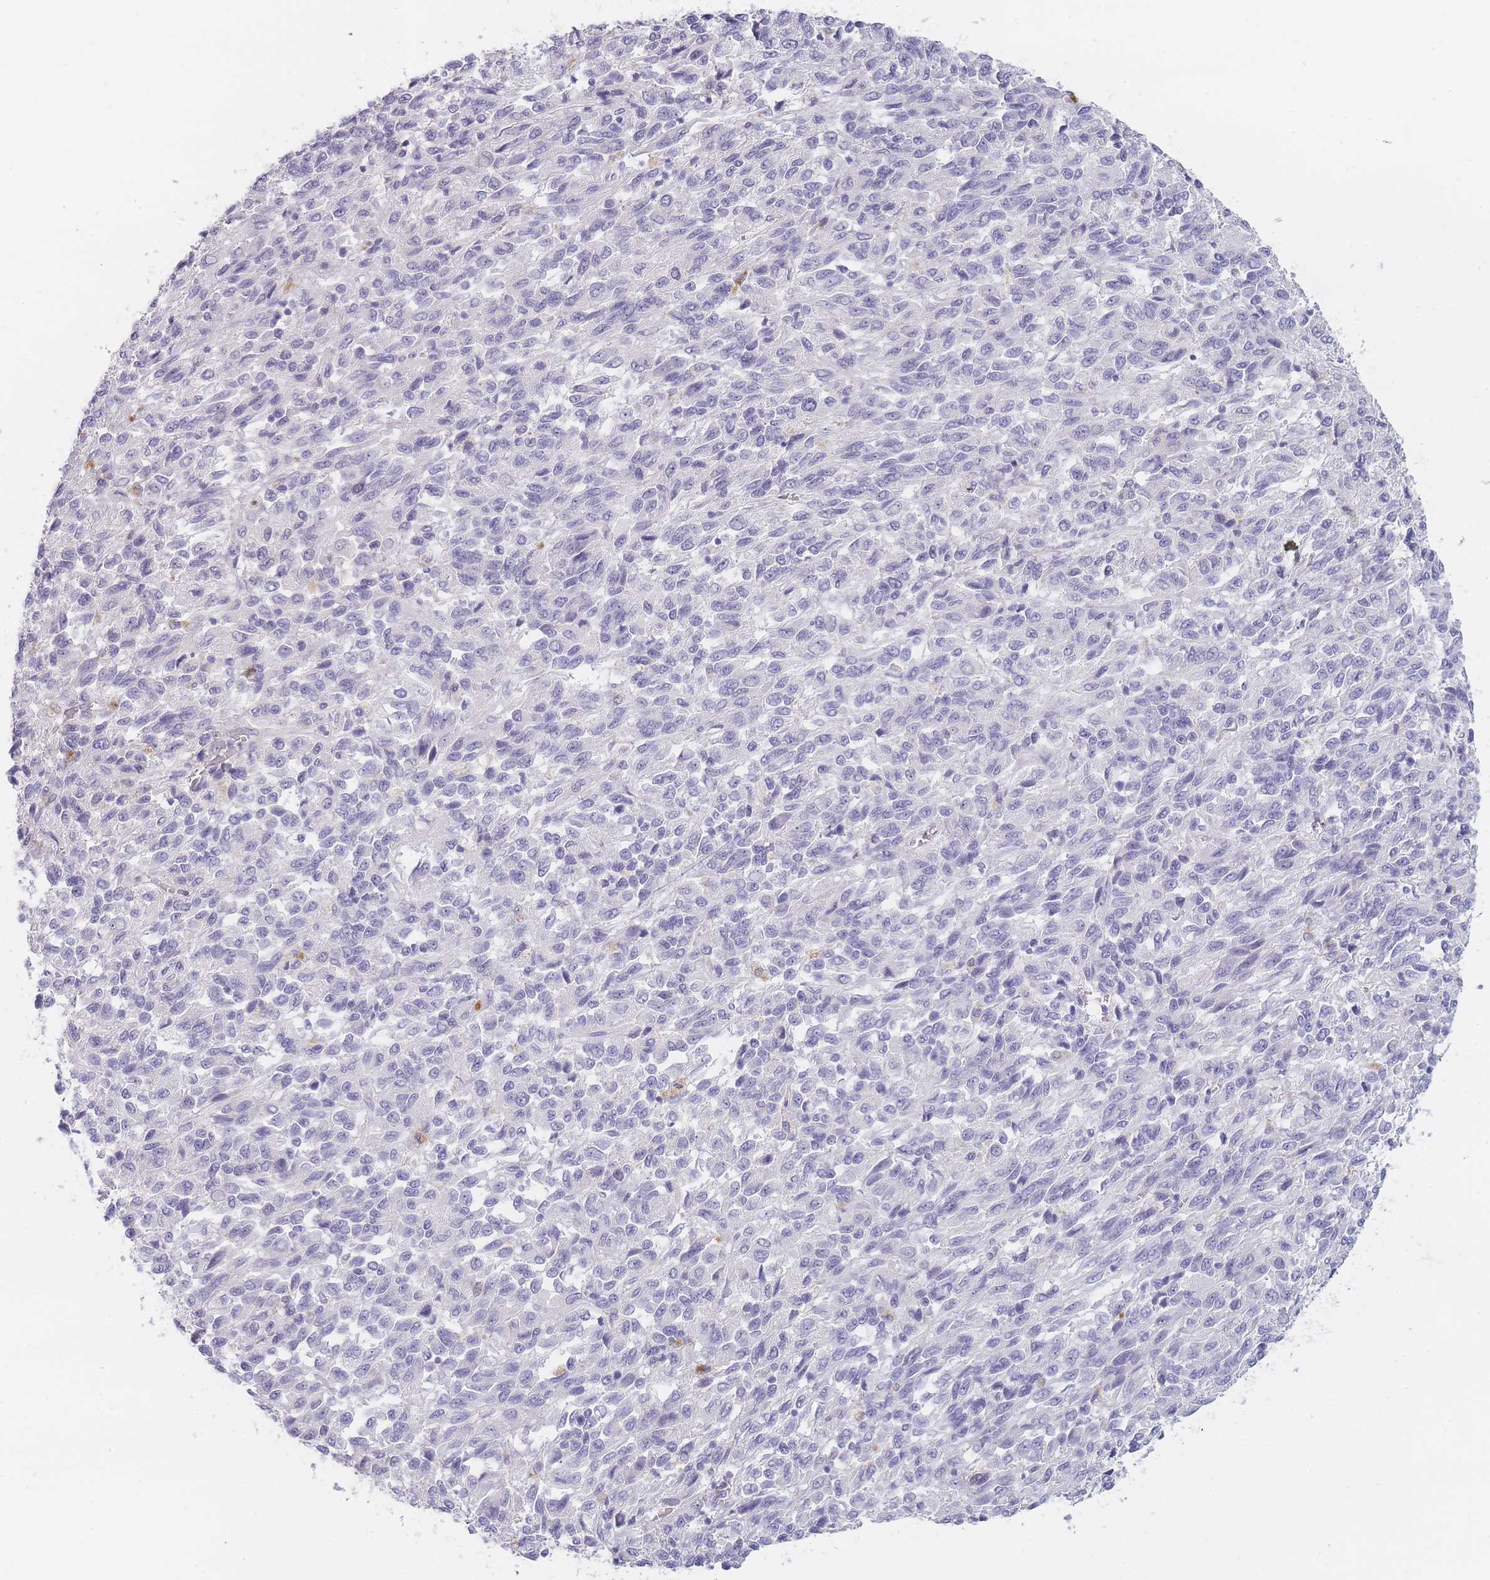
{"staining": {"intensity": "negative", "quantity": "none", "location": "none"}, "tissue": "melanoma", "cell_type": "Tumor cells", "image_type": "cancer", "snomed": [{"axis": "morphology", "description": "Malignant melanoma, Metastatic site"}, {"axis": "topography", "description": "Lung"}], "caption": "Melanoma stained for a protein using IHC demonstrates no staining tumor cells.", "gene": "INS", "patient": {"sex": "male", "age": 64}}